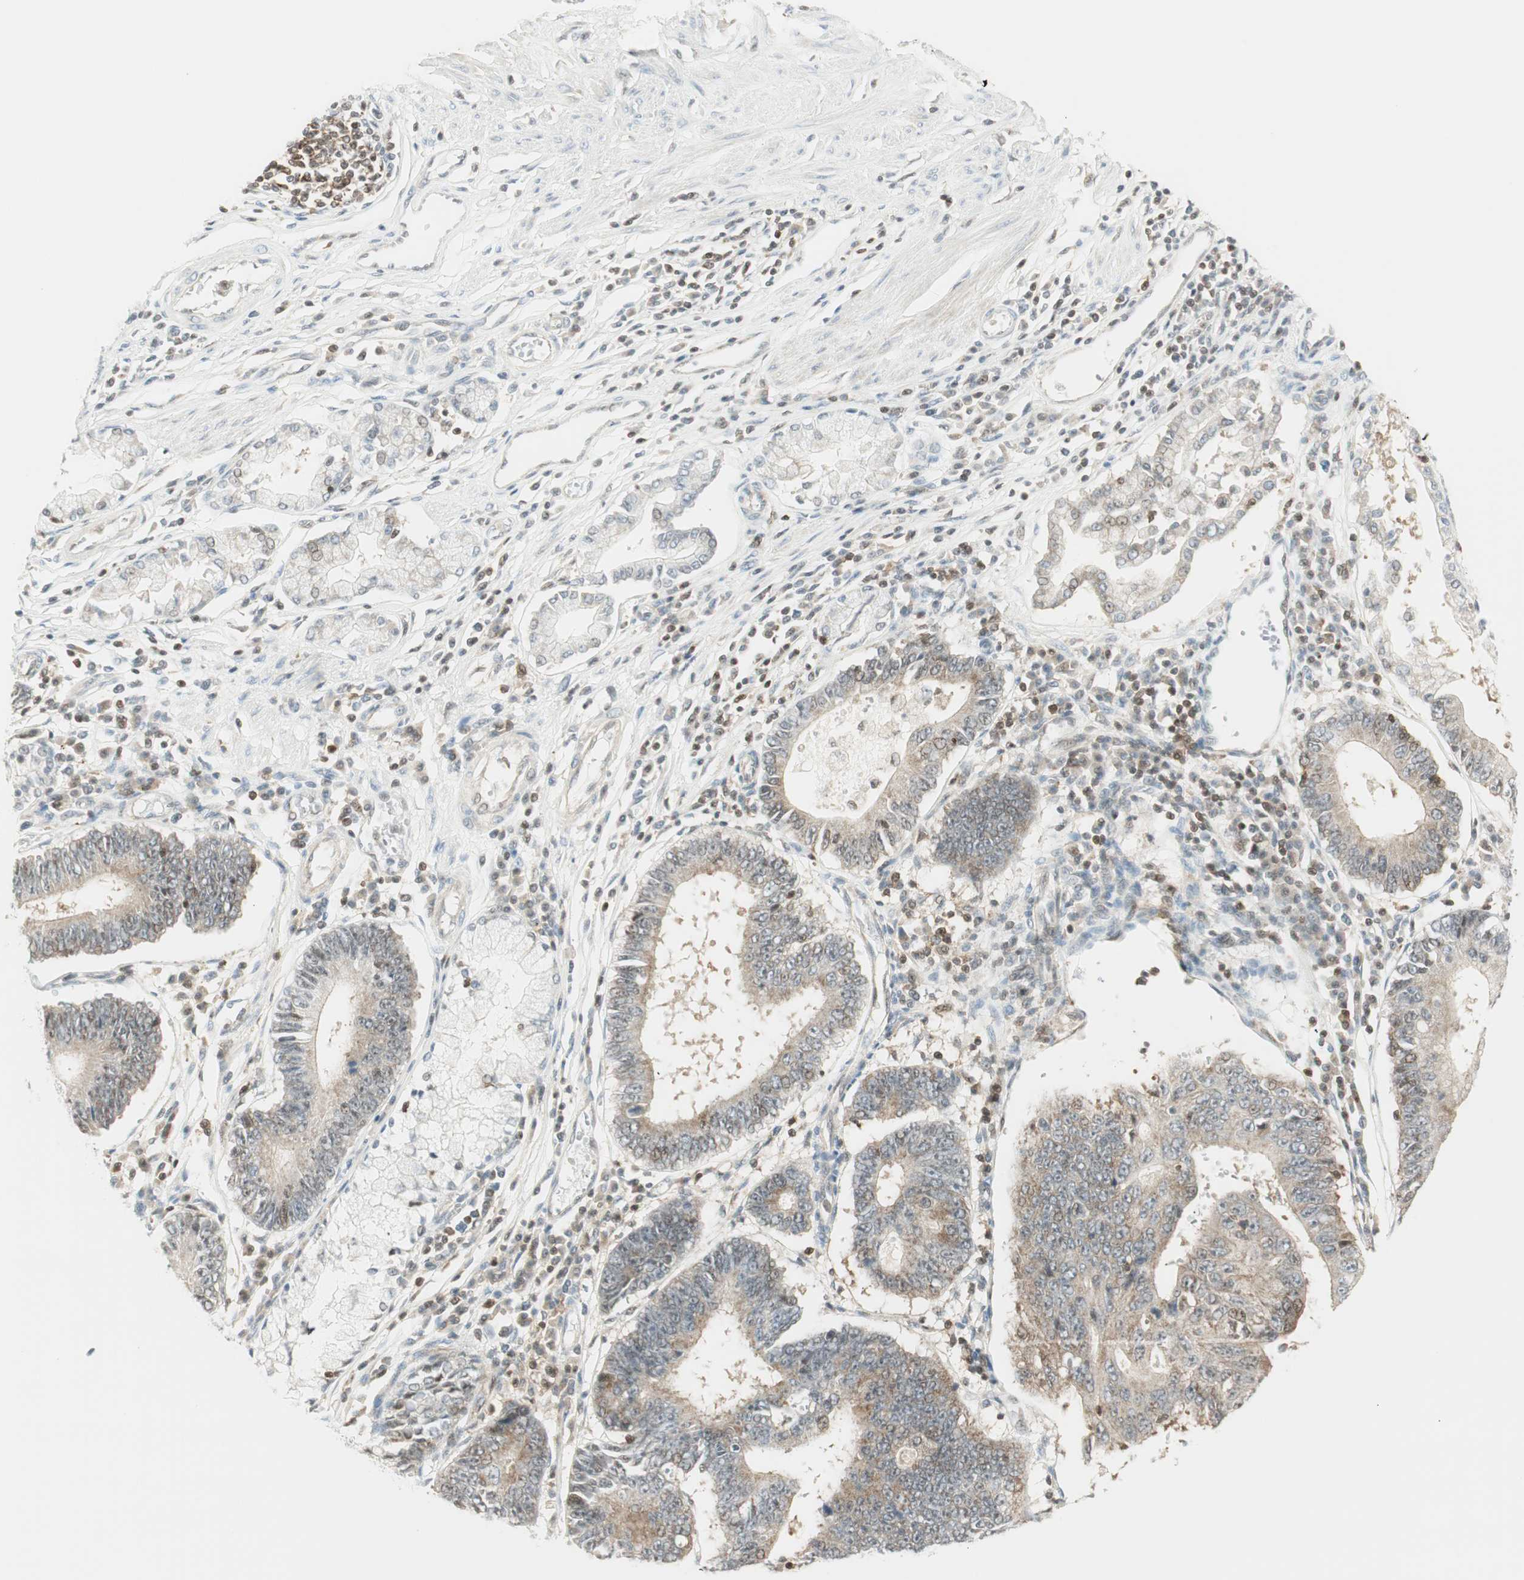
{"staining": {"intensity": "moderate", "quantity": ">75%", "location": "cytoplasmic/membranous"}, "tissue": "stomach cancer", "cell_type": "Tumor cells", "image_type": "cancer", "snomed": [{"axis": "morphology", "description": "Adenocarcinoma, NOS"}, {"axis": "topography", "description": "Stomach"}], "caption": "Tumor cells display medium levels of moderate cytoplasmic/membranous expression in approximately >75% of cells in human adenocarcinoma (stomach). Using DAB (3,3'-diaminobenzidine) (brown) and hematoxylin (blue) stains, captured at high magnification using brightfield microscopy.", "gene": "PPP1CA", "patient": {"sex": "male", "age": 59}}